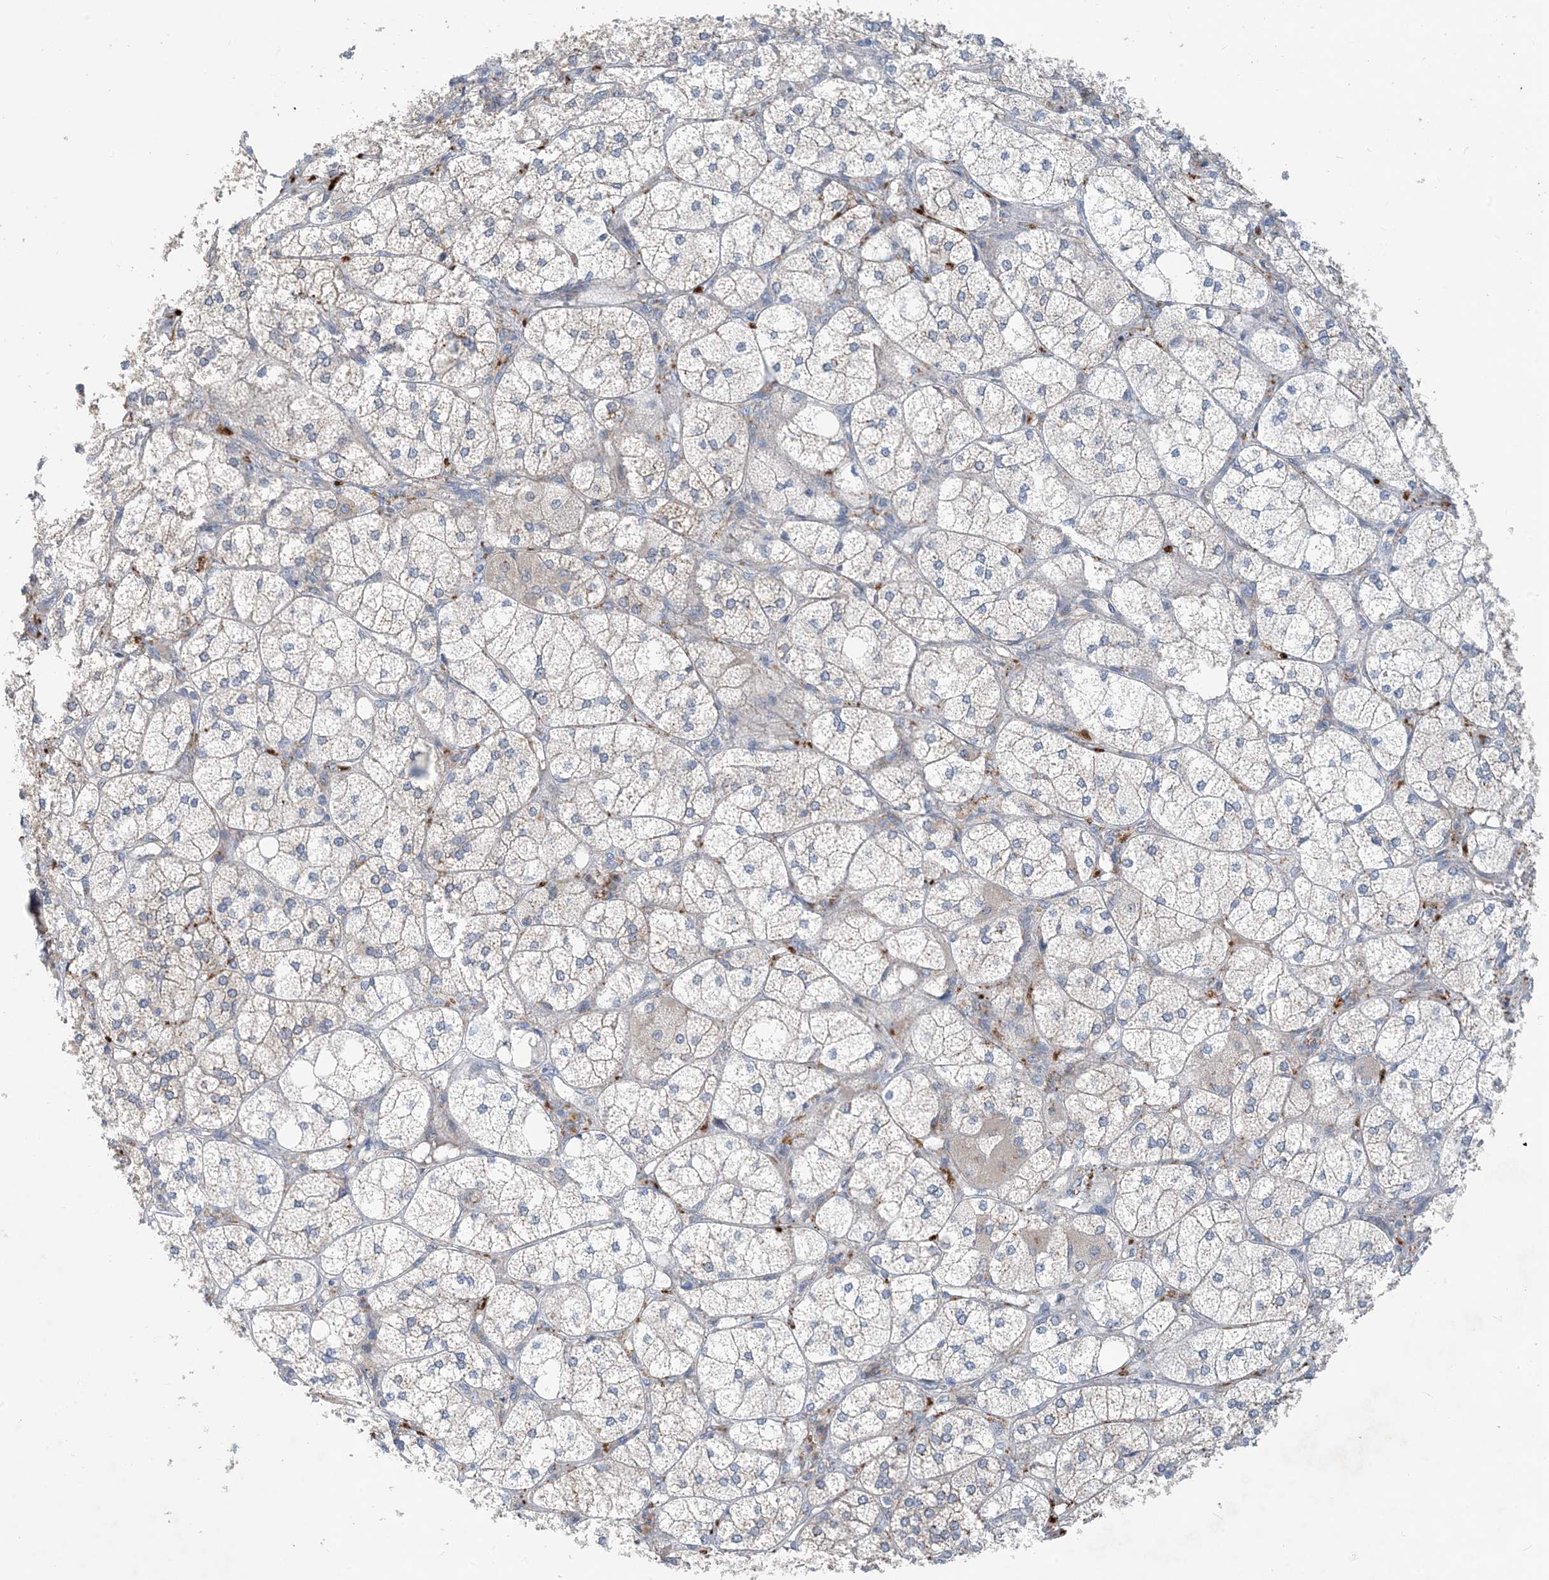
{"staining": {"intensity": "moderate", "quantity": "<25%", "location": "cytoplasmic/membranous"}, "tissue": "adrenal gland", "cell_type": "Glandular cells", "image_type": "normal", "snomed": [{"axis": "morphology", "description": "Normal tissue, NOS"}, {"axis": "topography", "description": "Adrenal gland"}], "caption": "The image displays immunohistochemical staining of unremarkable adrenal gland. There is moderate cytoplasmic/membranous positivity is seen in approximately <25% of glandular cells.", "gene": "TINAG", "patient": {"sex": "female", "age": 61}}